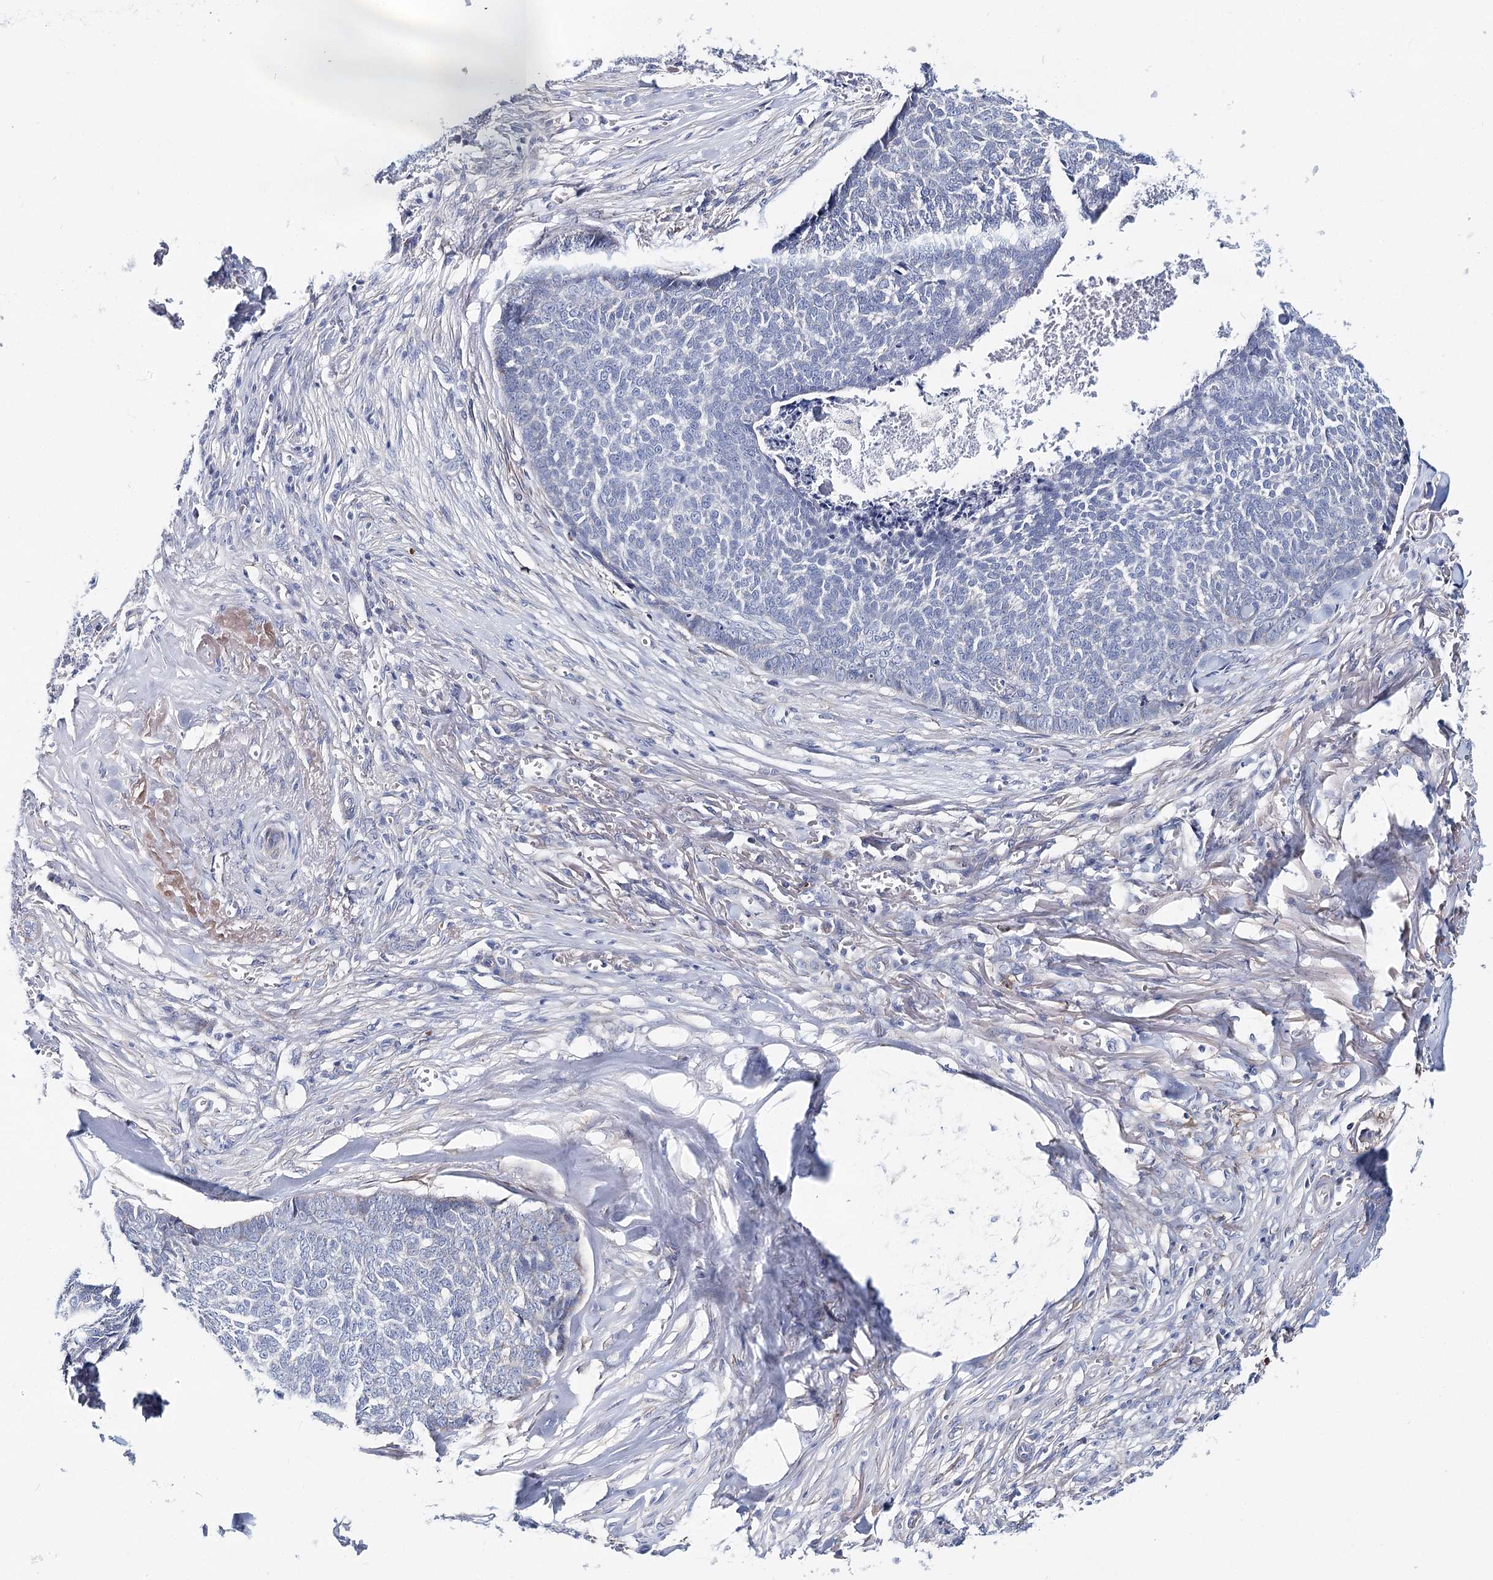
{"staining": {"intensity": "negative", "quantity": "none", "location": "none"}, "tissue": "skin cancer", "cell_type": "Tumor cells", "image_type": "cancer", "snomed": [{"axis": "morphology", "description": "Basal cell carcinoma"}, {"axis": "topography", "description": "Skin"}], "caption": "High power microscopy photomicrograph of an IHC histopathology image of skin cancer (basal cell carcinoma), revealing no significant staining in tumor cells.", "gene": "TEX12", "patient": {"sex": "male", "age": 84}}